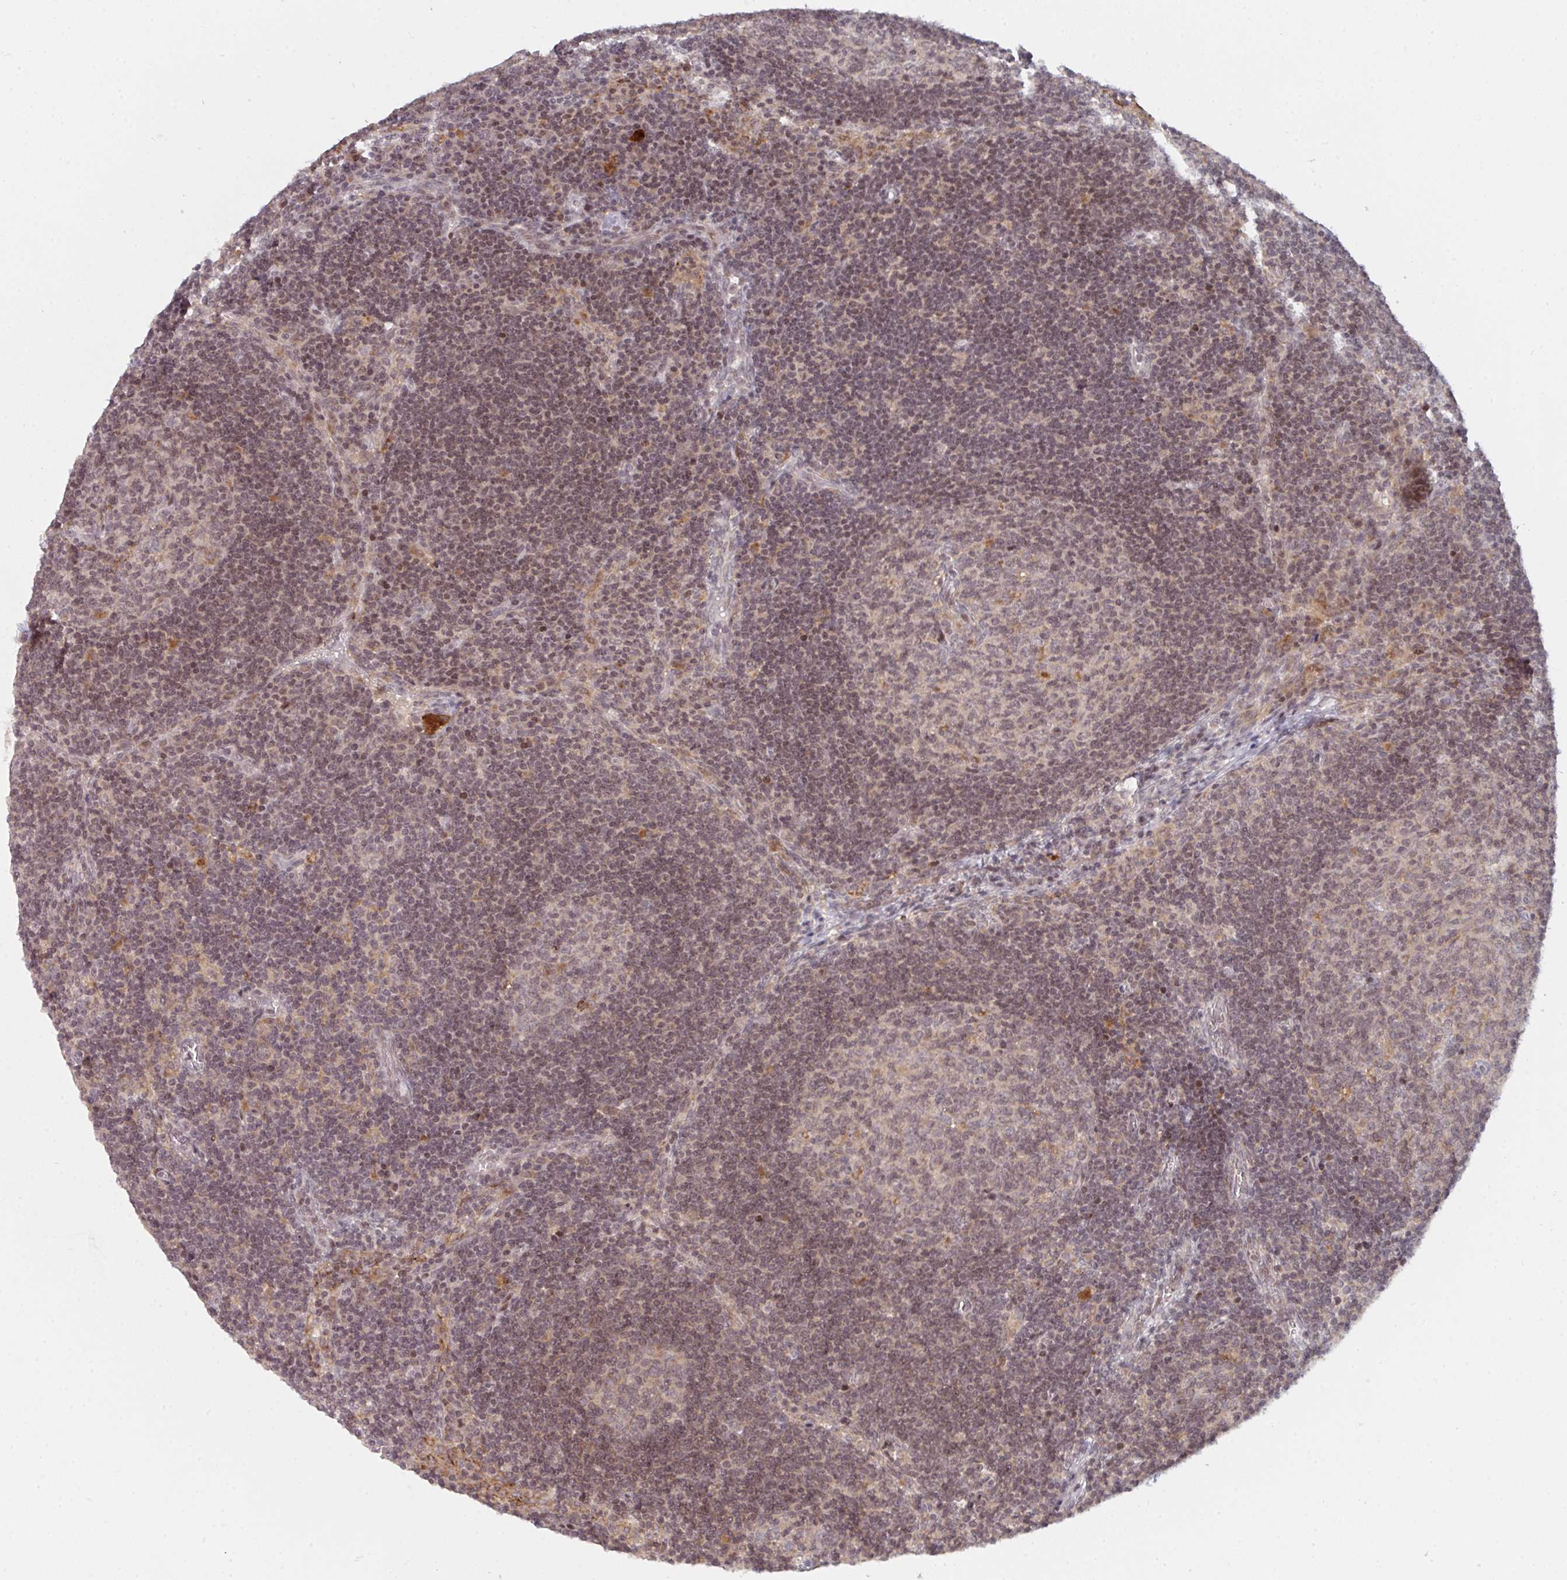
{"staining": {"intensity": "weak", "quantity": "25%-75%", "location": "nuclear"}, "tissue": "lymph node", "cell_type": "Germinal center cells", "image_type": "normal", "snomed": [{"axis": "morphology", "description": "Normal tissue, NOS"}, {"axis": "topography", "description": "Lymph node"}], "caption": "Immunohistochemical staining of unremarkable lymph node displays 25%-75% levels of weak nuclear protein staining in approximately 25%-75% of germinal center cells. (Stains: DAB in brown, nuclei in blue, Microscopy: brightfield microscopy at high magnification).", "gene": "DCST1", "patient": {"sex": "male", "age": 67}}